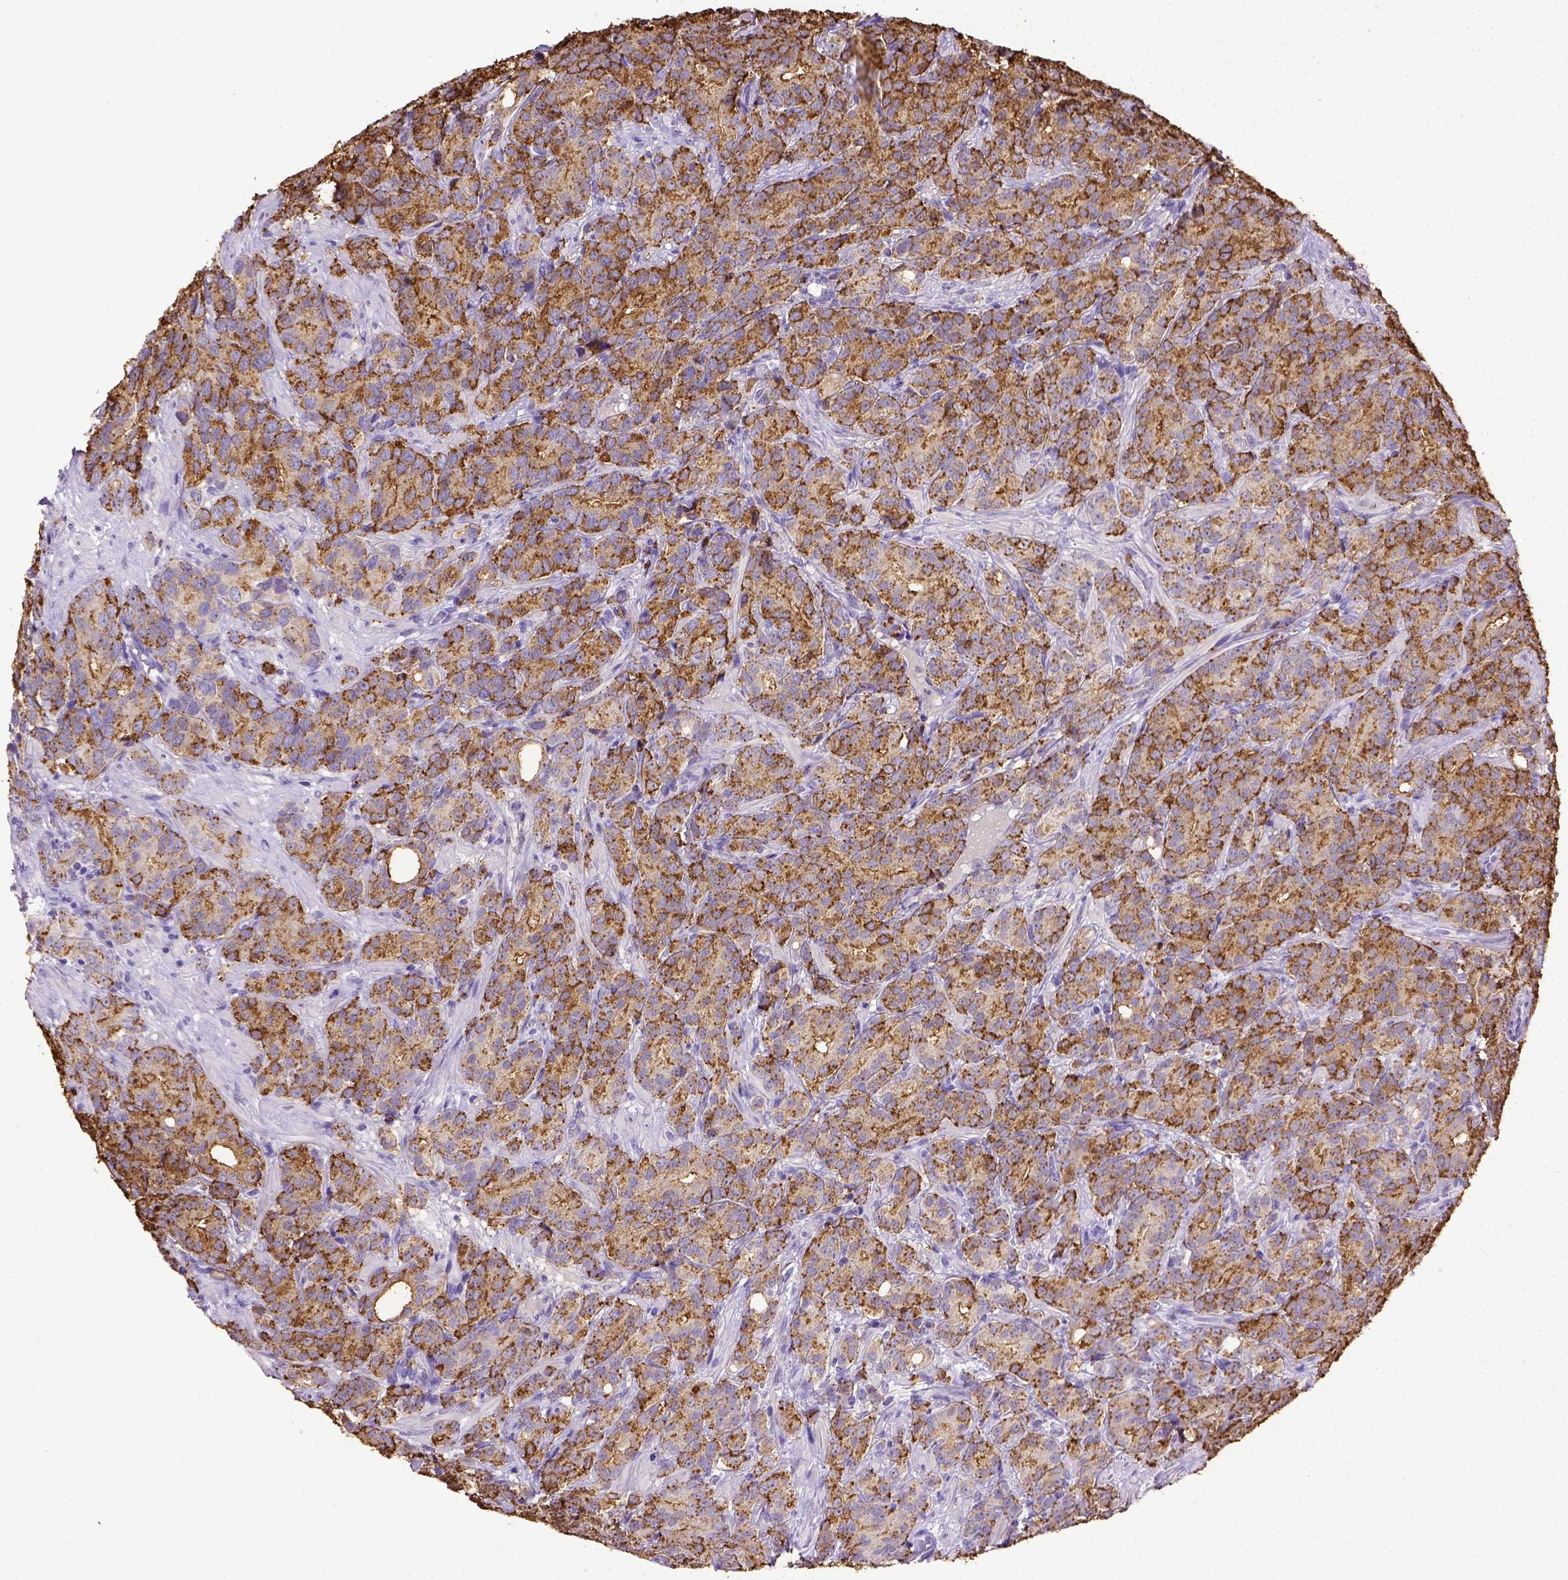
{"staining": {"intensity": "moderate", "quantity": ">75%", "location": "cytoplasmic/membranous"}, "tissue": "prostate cancer", "cell_type": "Tumor cells", "image_type": "cancer", "snomed": [{"axis": "morphology", "description": "Adenocarcinoma, High grade"}, {"axis": "topography", "description": "Prostate"}], "caption": "Human prostate adenocarcinoma (high-grade) stained for a protein (brown) reveals moderate cytoplasmic/membranous positive expression in approximately >75% of tumor cells.", "gene": "B3GAT1", "patient": {"sex": "male", "age": 90}}